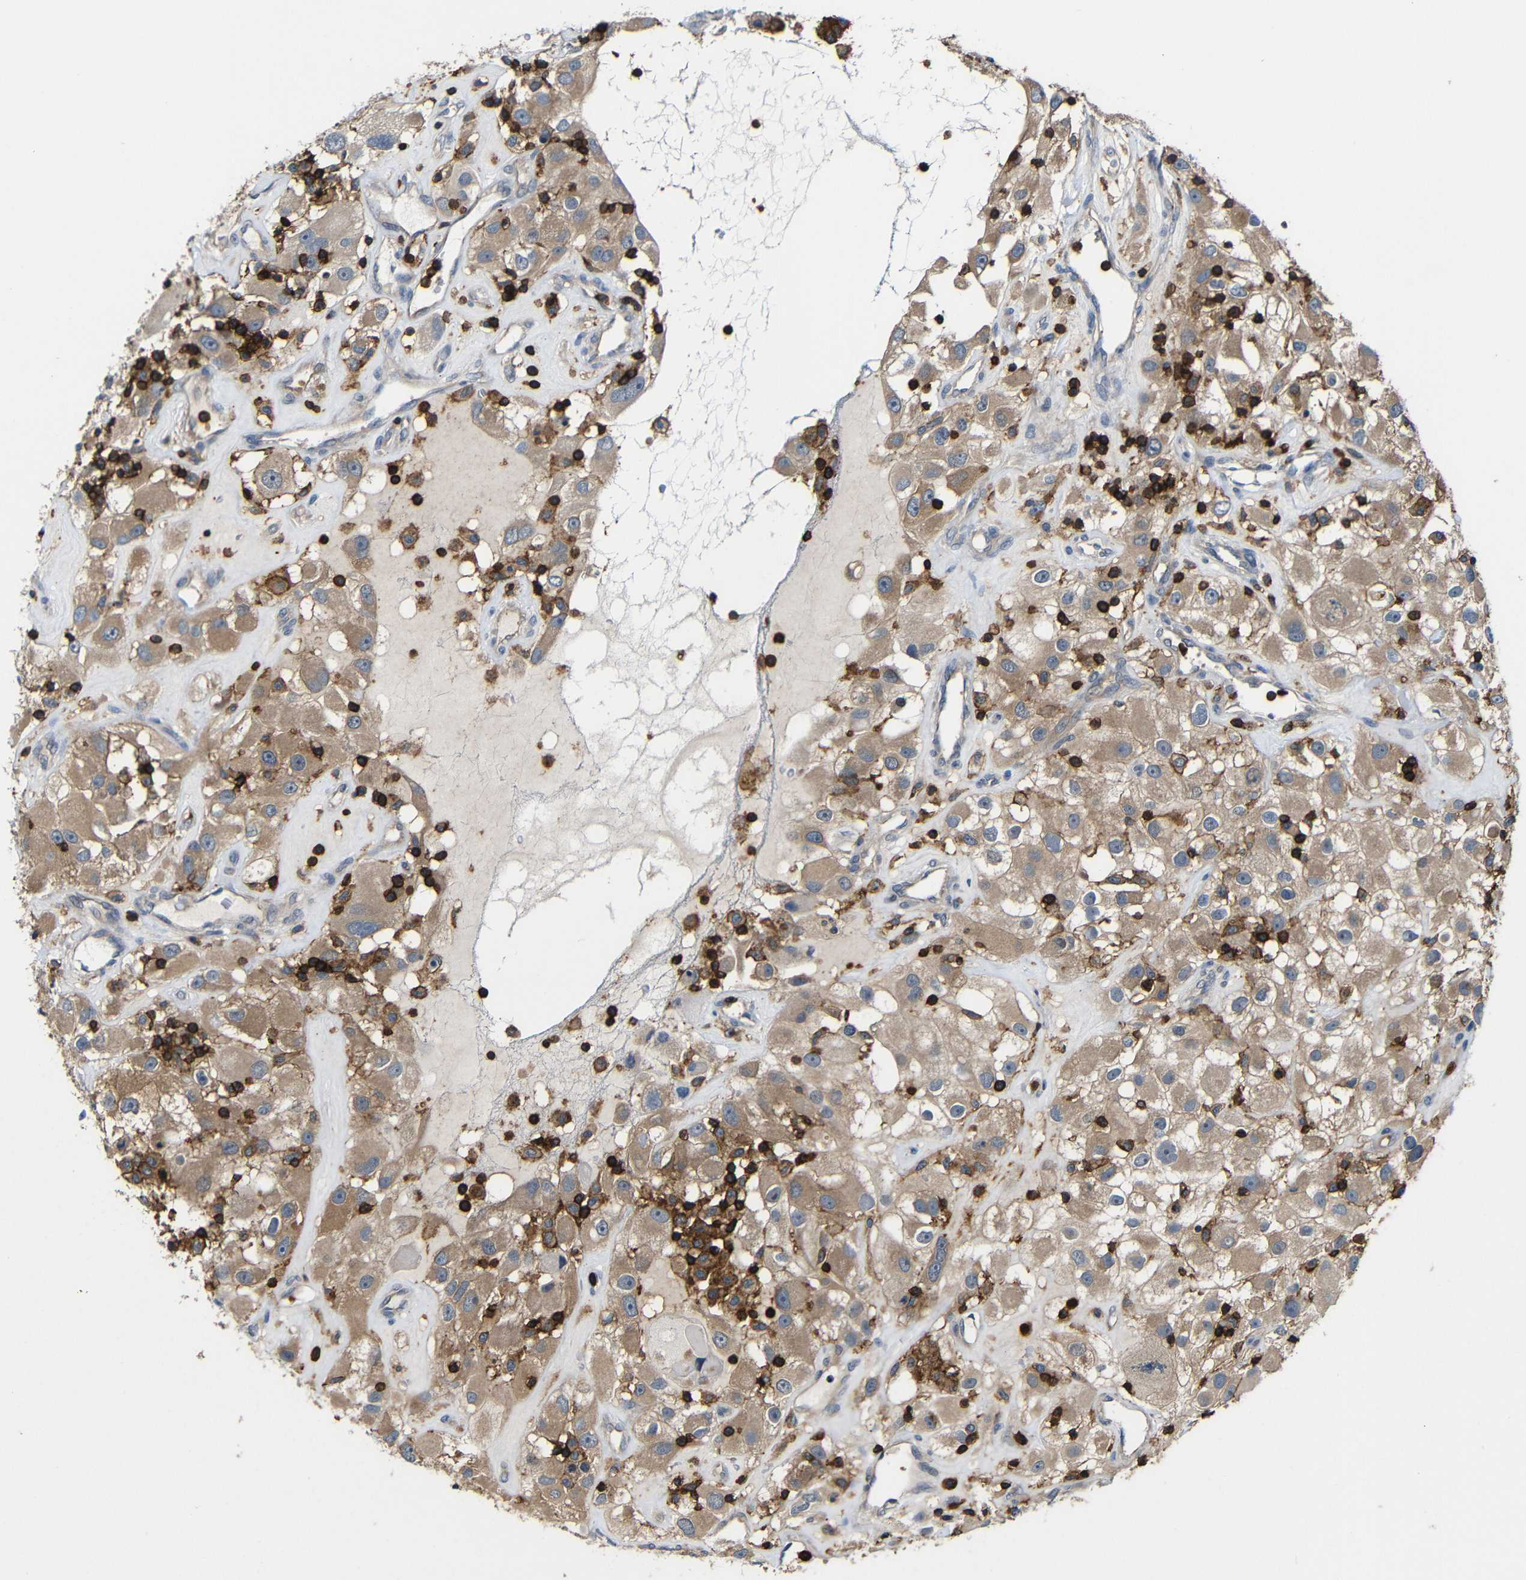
{"staining": {"intensity": "moderate", "quantity": ">75%", "location": "cytoplasmic/membranous"}, "tissue": "renal cancer", "cell_type": "Tumor cells", "image_type": "cancer", "snomed": [{"axis": "morphology", "description": "Adenocarcinoma, NOS"}, {"axis": "topography", "description": "Kidney"}], "caption": "There is medium levels of moderate cytoplasmic/membranous staining in tumor cells of renal cancer, as demonstrated by immunohistochemical staining (brown color).", "gene": "P2RY12", "patient": {"sex": "female", "age": 52}}